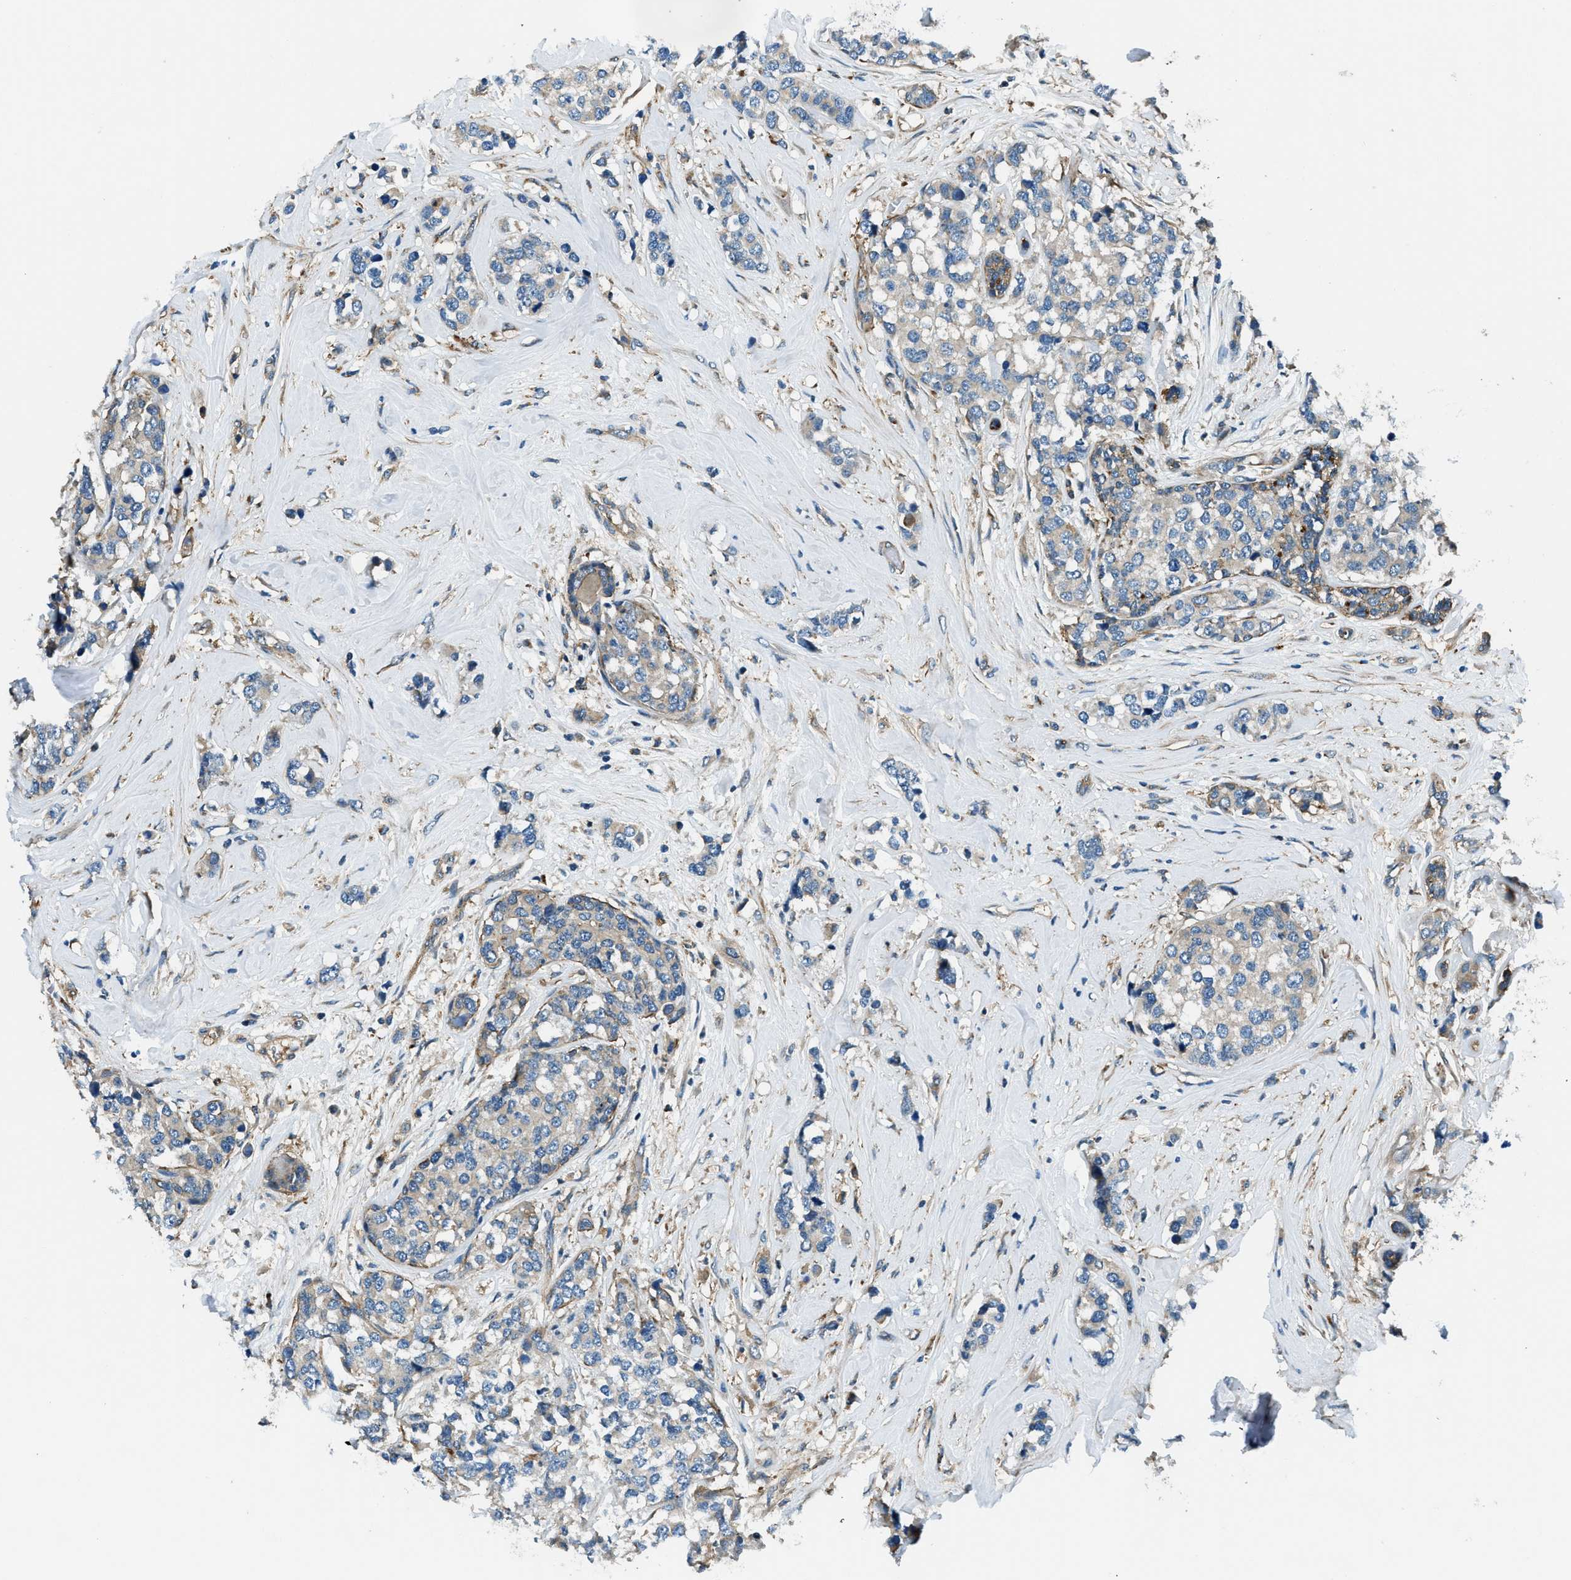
{"staining": {"intensity": "negative", "quantity": "none", "location": "none"}, "tissue": "breast cancer", "cell_type": "Tumor cells", "image_type": "cancer", "snomed": [{"axis": "morphology", "description": "Lobular carcinoma"}, {"axis": "topography", "description": "Breast"}], "caption": "This image is of breast lobular carcinoma stained with IHC to label a protein in brown with the nuclei are counter-stained blue. There is no staining in tumor cells. Nuclei are stained in blue.", "gene": "SLC19A2", "patient": {"sex": "female", "age": 59}}